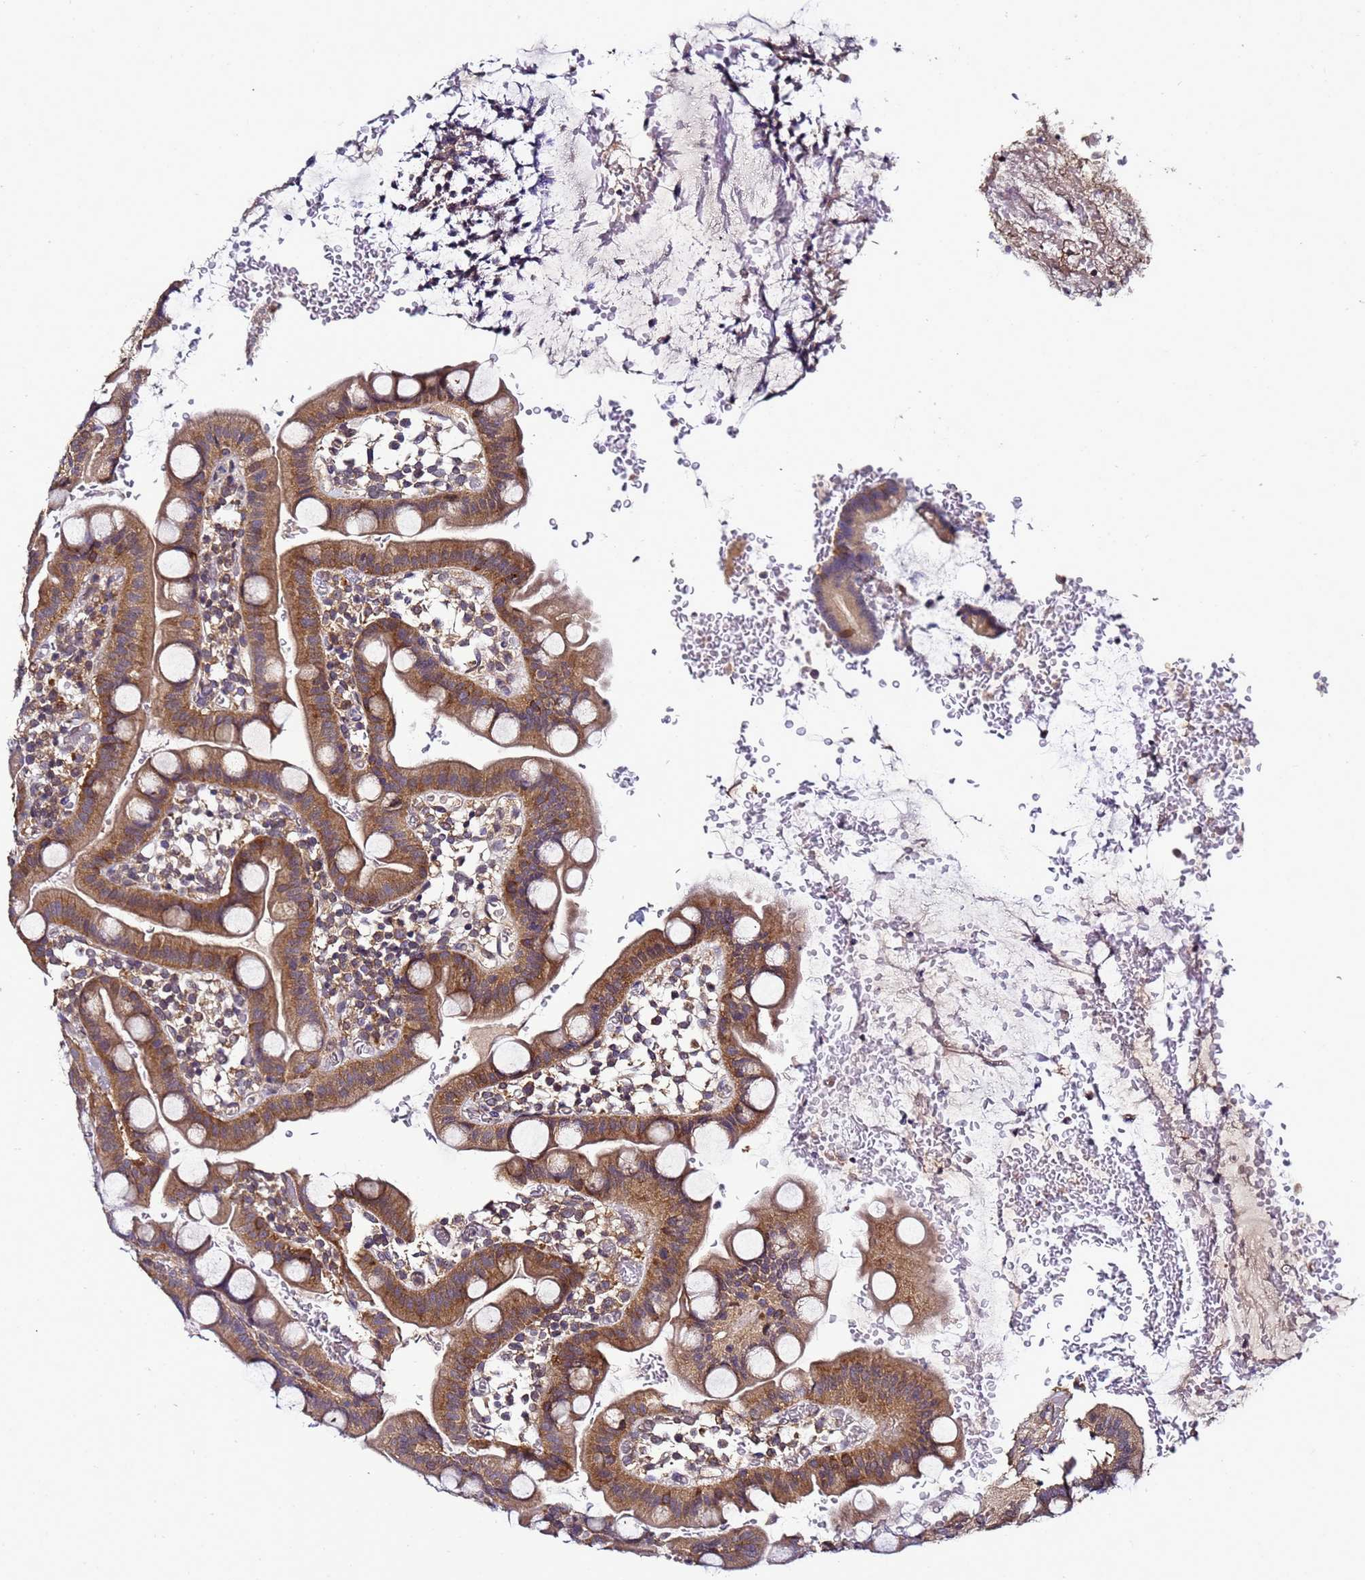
{"staining": {"intensity": "moderate", "quantity": ">75%", "location": "cytoplasmic/membranous"}, "tissue": "small intestine", "cell_type": "Glandular cells", "image_type": "normal", "snomed": [{"axis": "morphology", "description": "Normal tissue, NOS"}, {"axis": "topography", "description": "Stomach, upper"}, {"axis": "topography", "description": "Stomach, lower"}, {"axis": "topography", "description": "Small intestine"}], "caption": "Approximately >75% of glandular cells in unremarkable small intestine reveal moderate cytoplasmic/membranous protein staining as visualized by brown immunohistochemical staining.", "gene": "ANKRD17", "patient": {"sex": "male", "age": 68}}